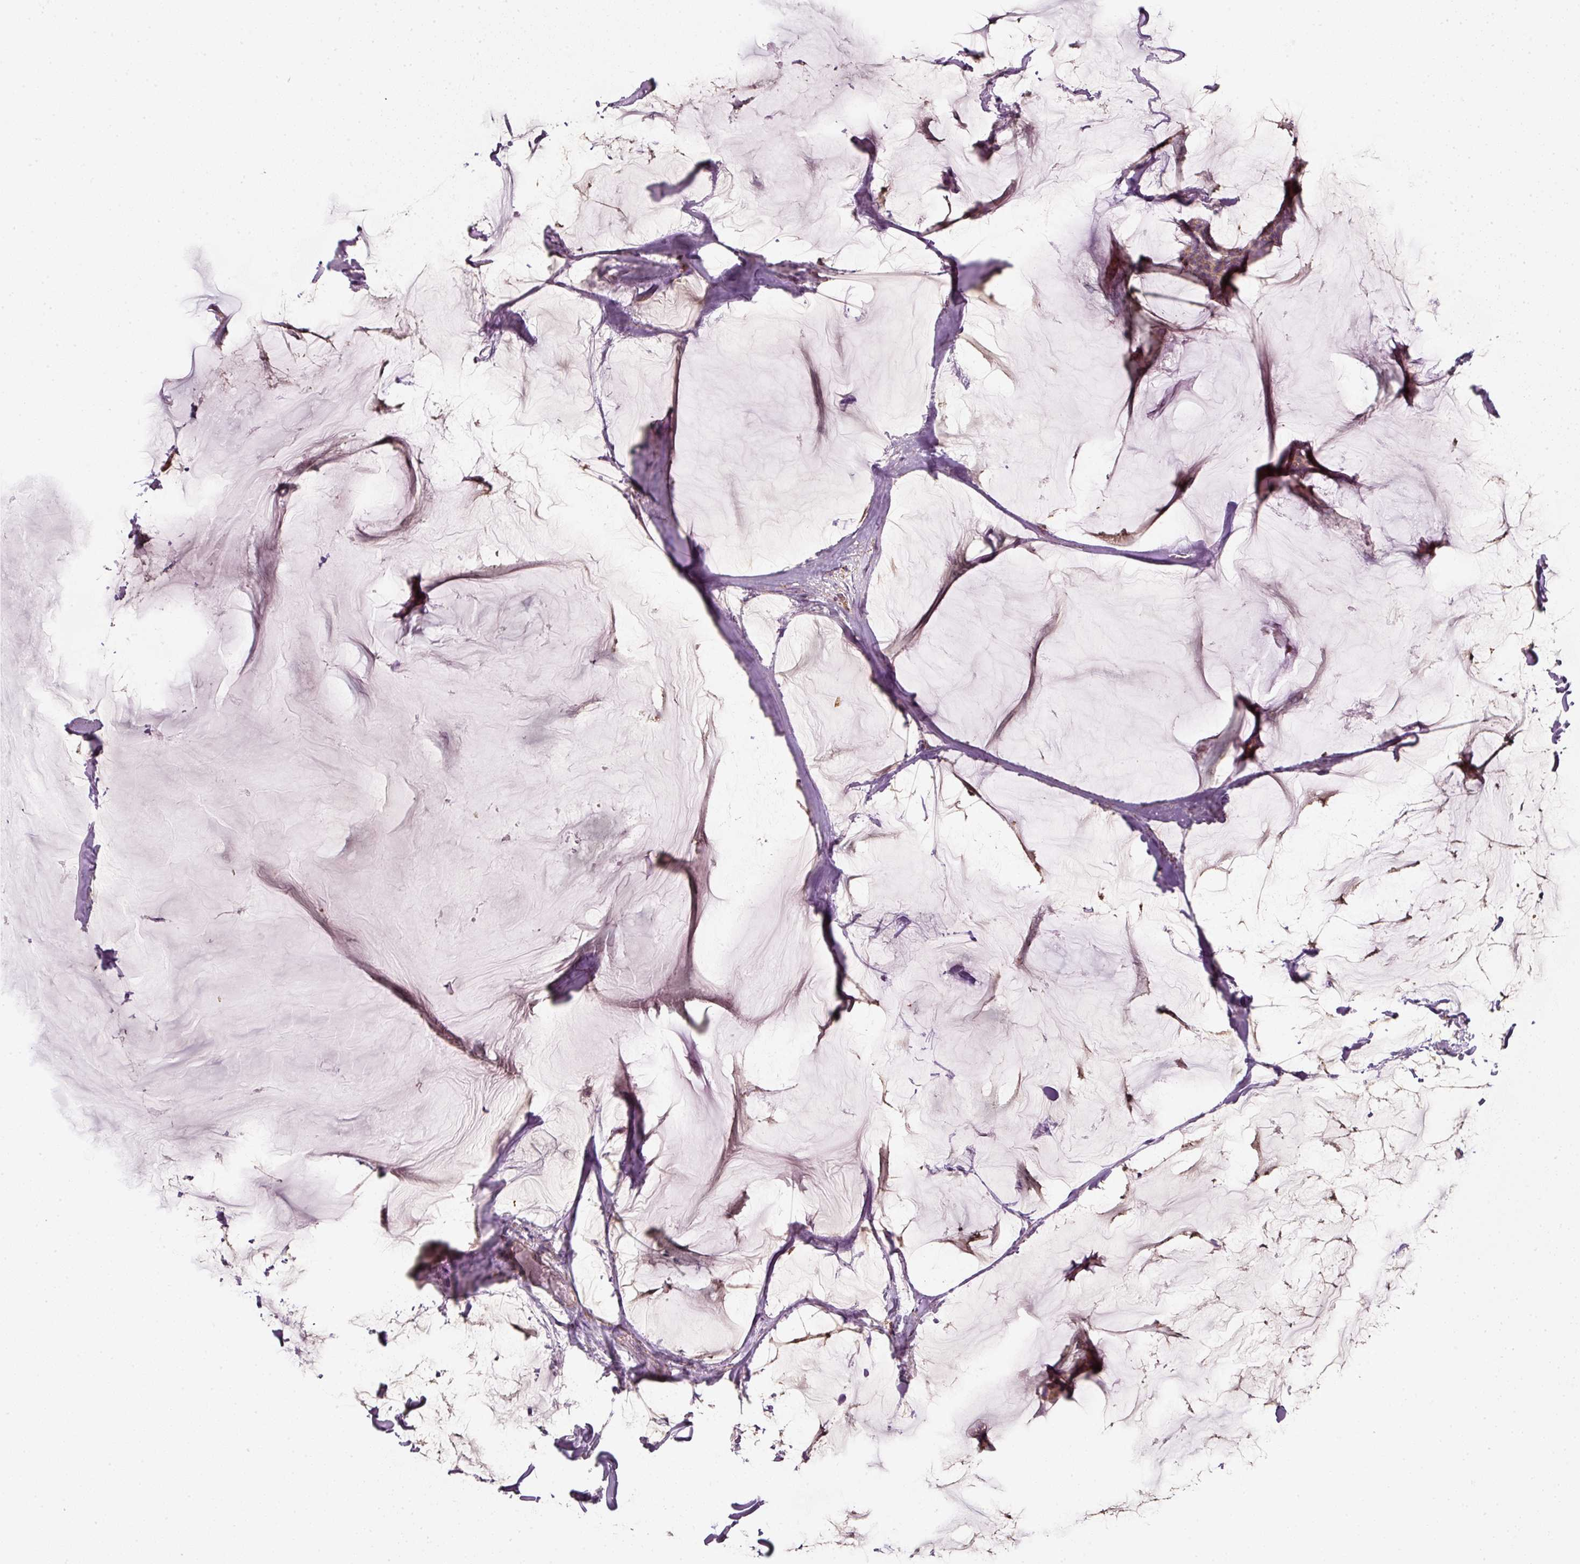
{"staining": {"intensity": "moderate", "quantity": ">75%", "location": "cytoplasmic/membranous"}, "tissue": "breast cancer", "cell_type": "Tumor cells", "image_type": "cancer", "snomed": [{"axis": "morphology", "description": "Duct carcinoma"}, {"axis": "topography", "description": "Breast"}], "caption": "A brown stain shows moderate cytoplasmic/membranous staining of a protein in human breast cancer (intraductal carcinoma) tumor cells. (Brightfield microscopy of DAB IHC at high magnification).", "gene": "SDHA", "patient": {"sex": "female", "age": 93}}